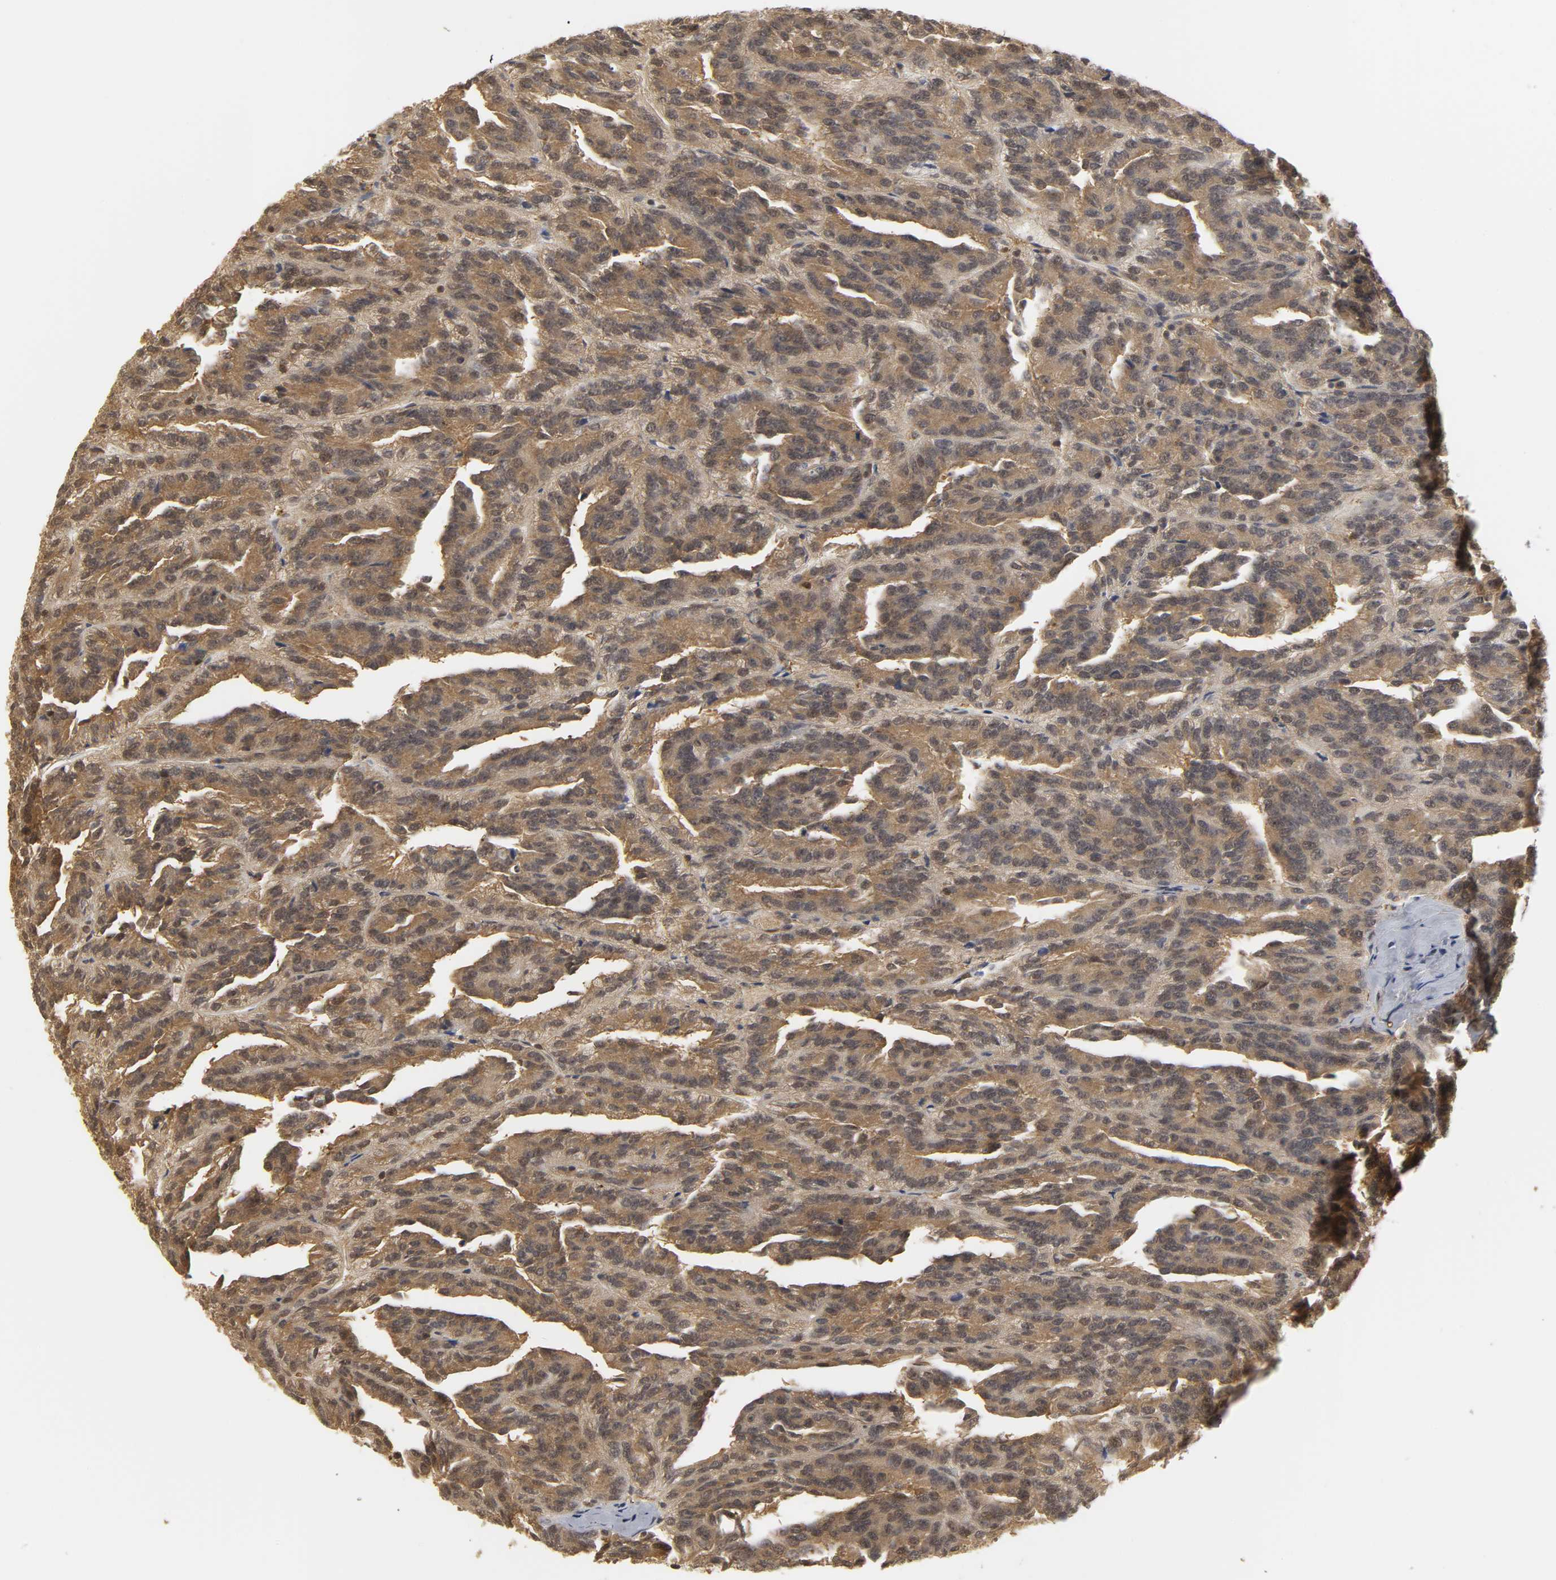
{"staining": {"intensity": "moderate", "quantity": ">75%", "location": "cytoplasmic/membranous"}, "tissue": "renal cancer", "cell_type": "Tumor cells", "image_type": "cancer", "snomed": [{"axis": "morphology", "description": "Adenocarcinoma, NOS"}, {"axis": "topography", "description": "Kidney"}], "caption": "Immunohistochemical staining of renal cancer displays moderate cytoplasmic/membranous protein positivity in about >75% of tumor cells.", "gene": "PARK7", "patient": {"sex": "male", "age": 46}}